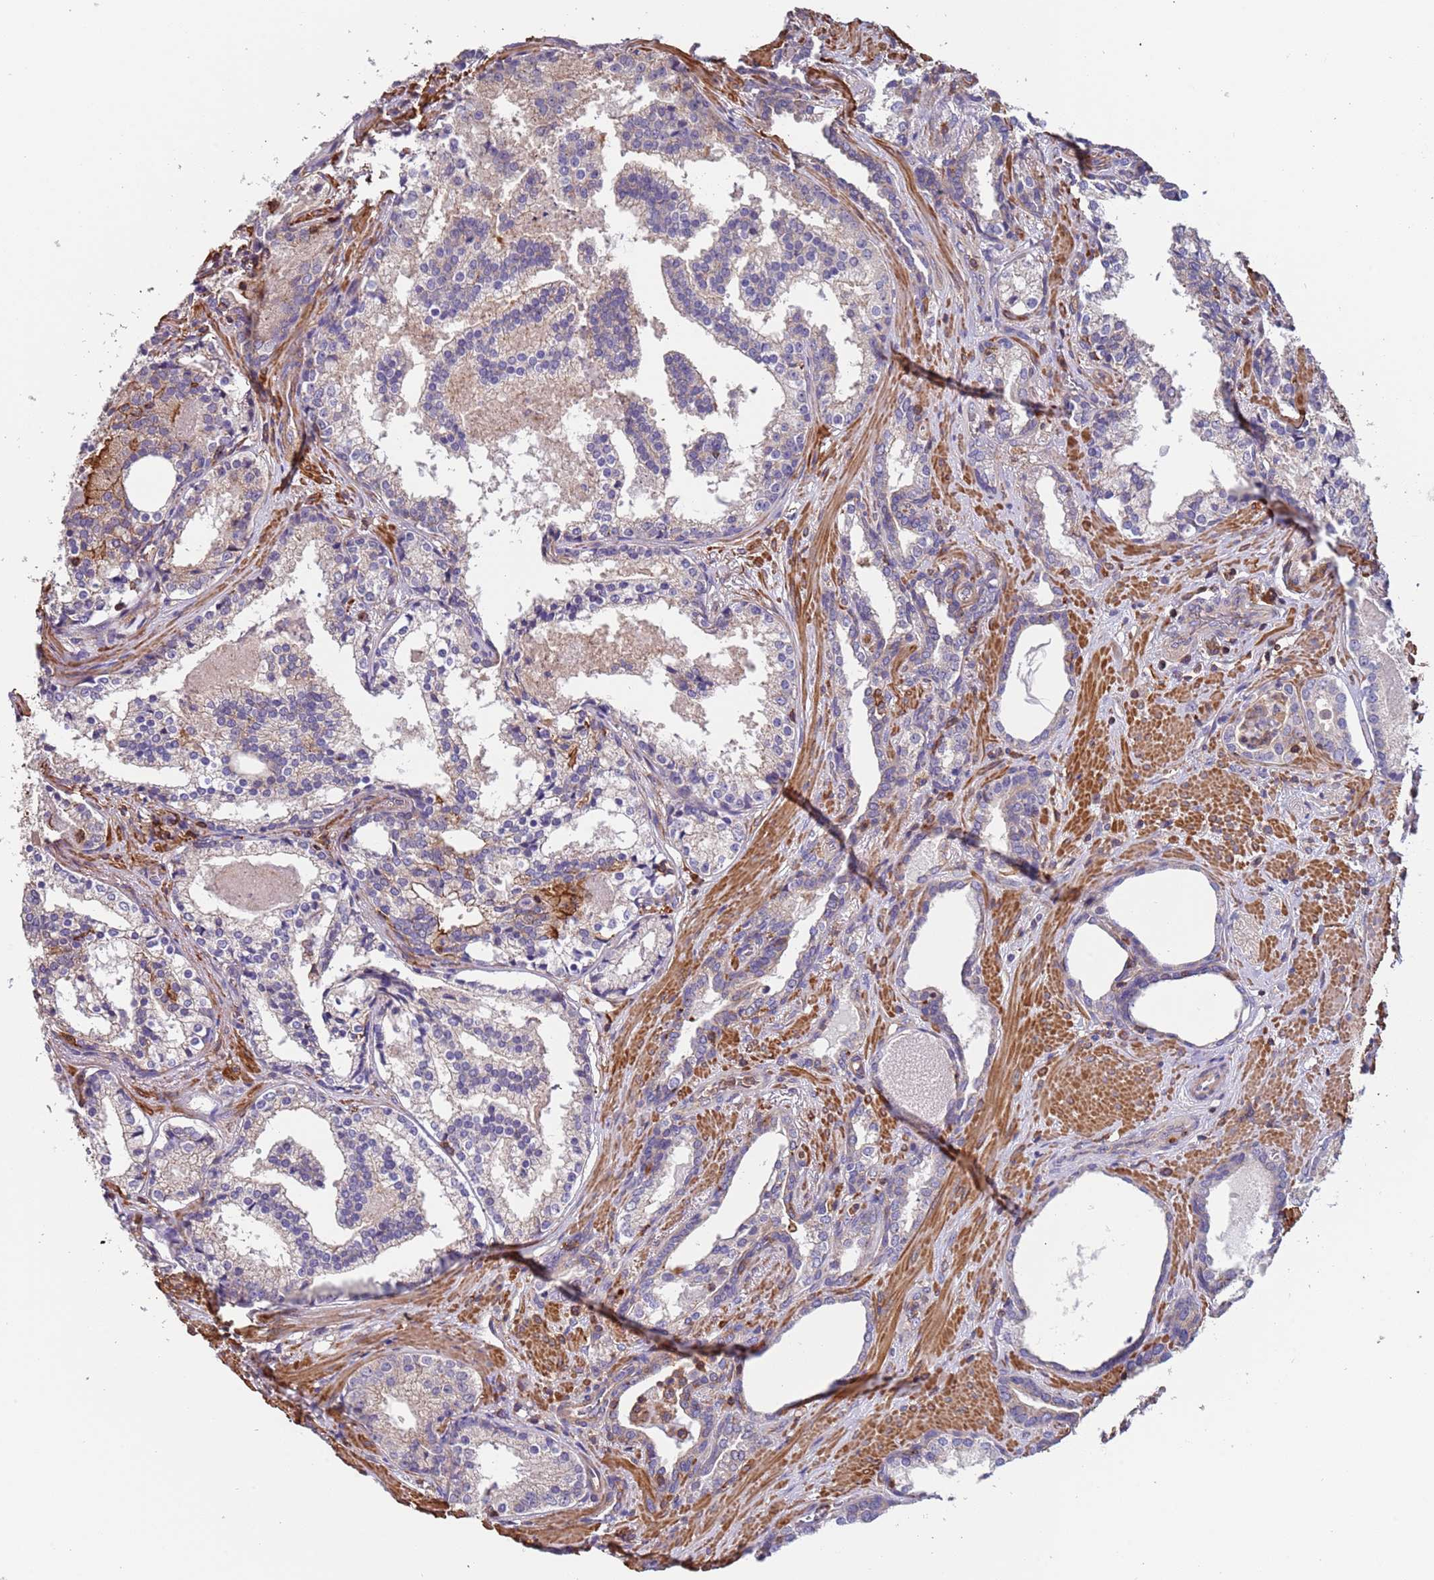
{"staining": {"intensity": "weak", "quantity": "25%-75%", "location": "cytoplasmic/membranous"}, "tissue": "prostate cancer", "cell_type": "Tumor cells", "image_type": "cancer", "snomed": [{"axis": "morphology", "description": "Adenocarcinoma, High grade"}, {"axis": "topography", "description": "Prostate"}], "caption": "There is low levels of weak cytoplasmic/membranous staining in tumor cells of prostate cancer, as demonstrated by immunohistochemical staining (brown color).", "gene": "SYT4", "patient": {"sex": "male", "age": 58}}